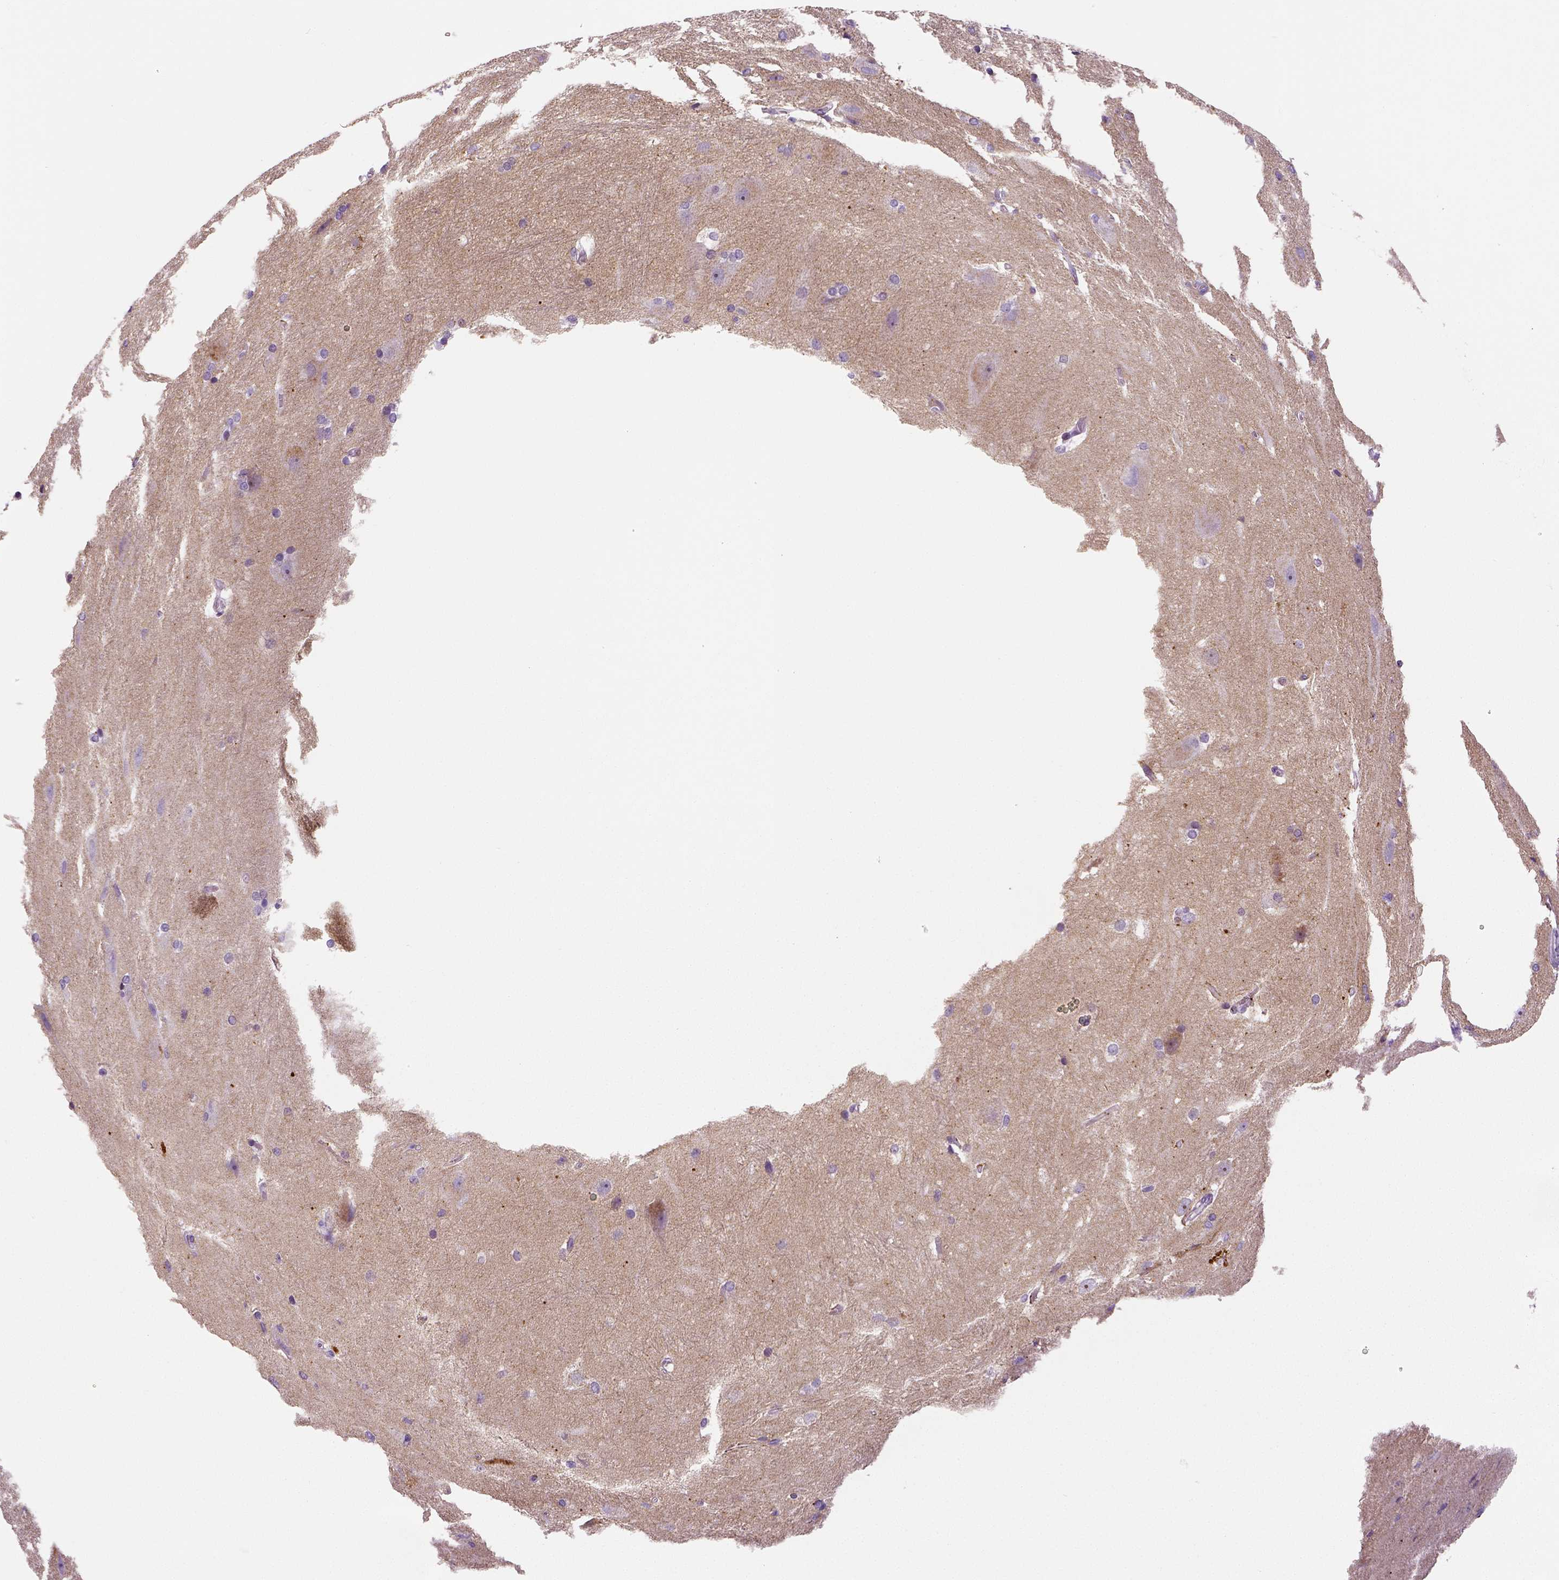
{"staining": {"intensity": "negative", "quantity": "none", "location": "none"}, "tissue": "hippocampus", "cell_type": "Glial cells", "image_type": "normal", "snomed": [{"axis": "morphology", "description": "Normal tissue, NOS"}, {"axis": "topography", "description": "Cerebral cortex"}, {"axis": "topography", "description": "Hippocampus"}], "caption": "IHC of benign hippocampus displays no expression in glial cells. (DAB IHC, high magnification).", "gene": "ENSG00000250349", "patient": {"sex": "female", "age": 19}}